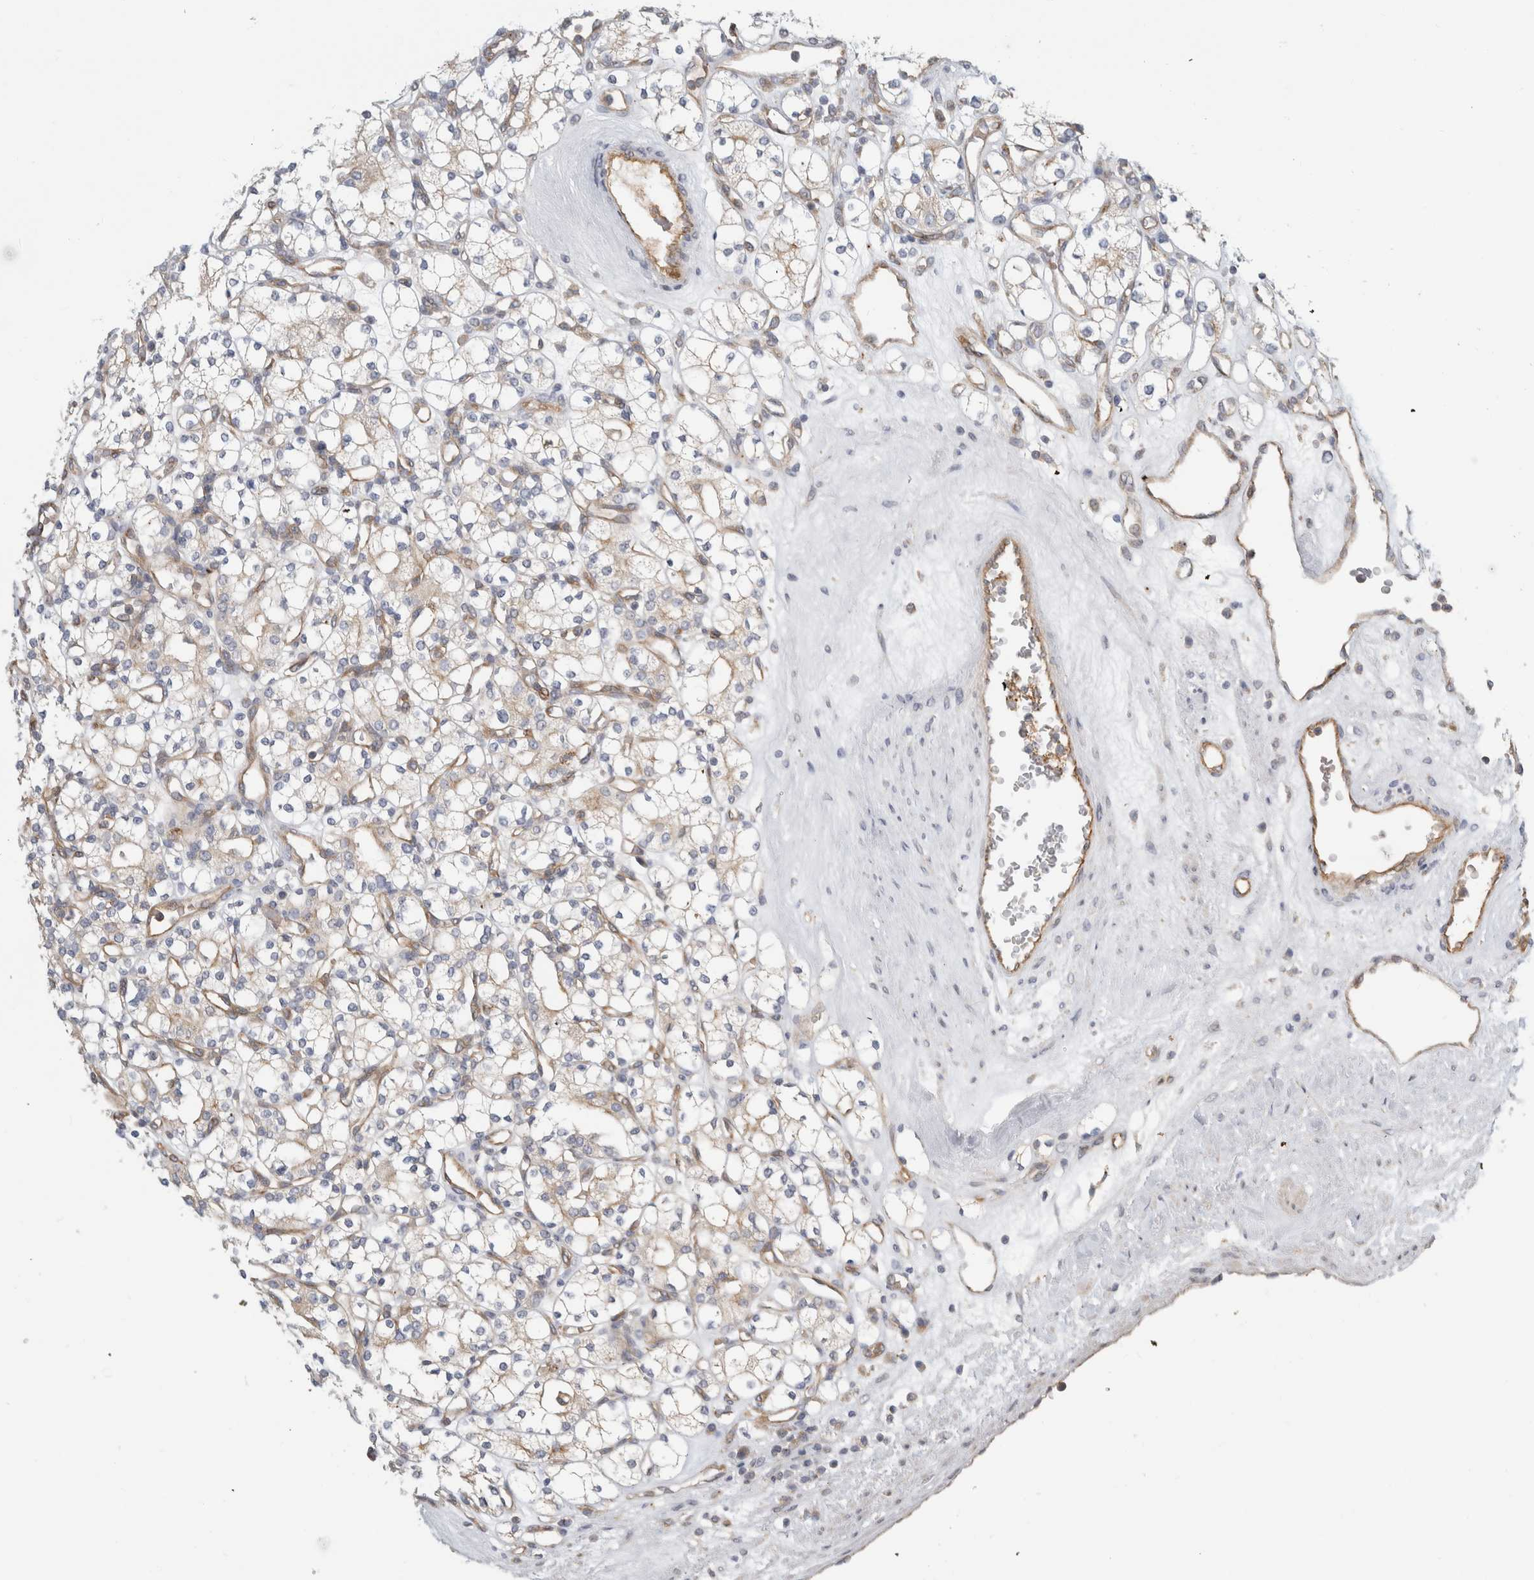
{"staining": {"intensity": "negative", "quantity": "none", "location": "none"}, "tissue": "renal cancer", "cell_type": "Tumor cells", "image_type": "cancer", "snomed": [{"axis": "morphology", "description": "Adenocarcinoma, NOS"}, {"axis": "topography", "description": "Kidney"}], "caption": "A high-resolution histopathology image shows immunohistochemistry (IHC) staining of renal cancer, which demonstrates no significant staining in tumor cells.", "gene": "KPNA5", "patient": {"sex": "male", "age": 77}}